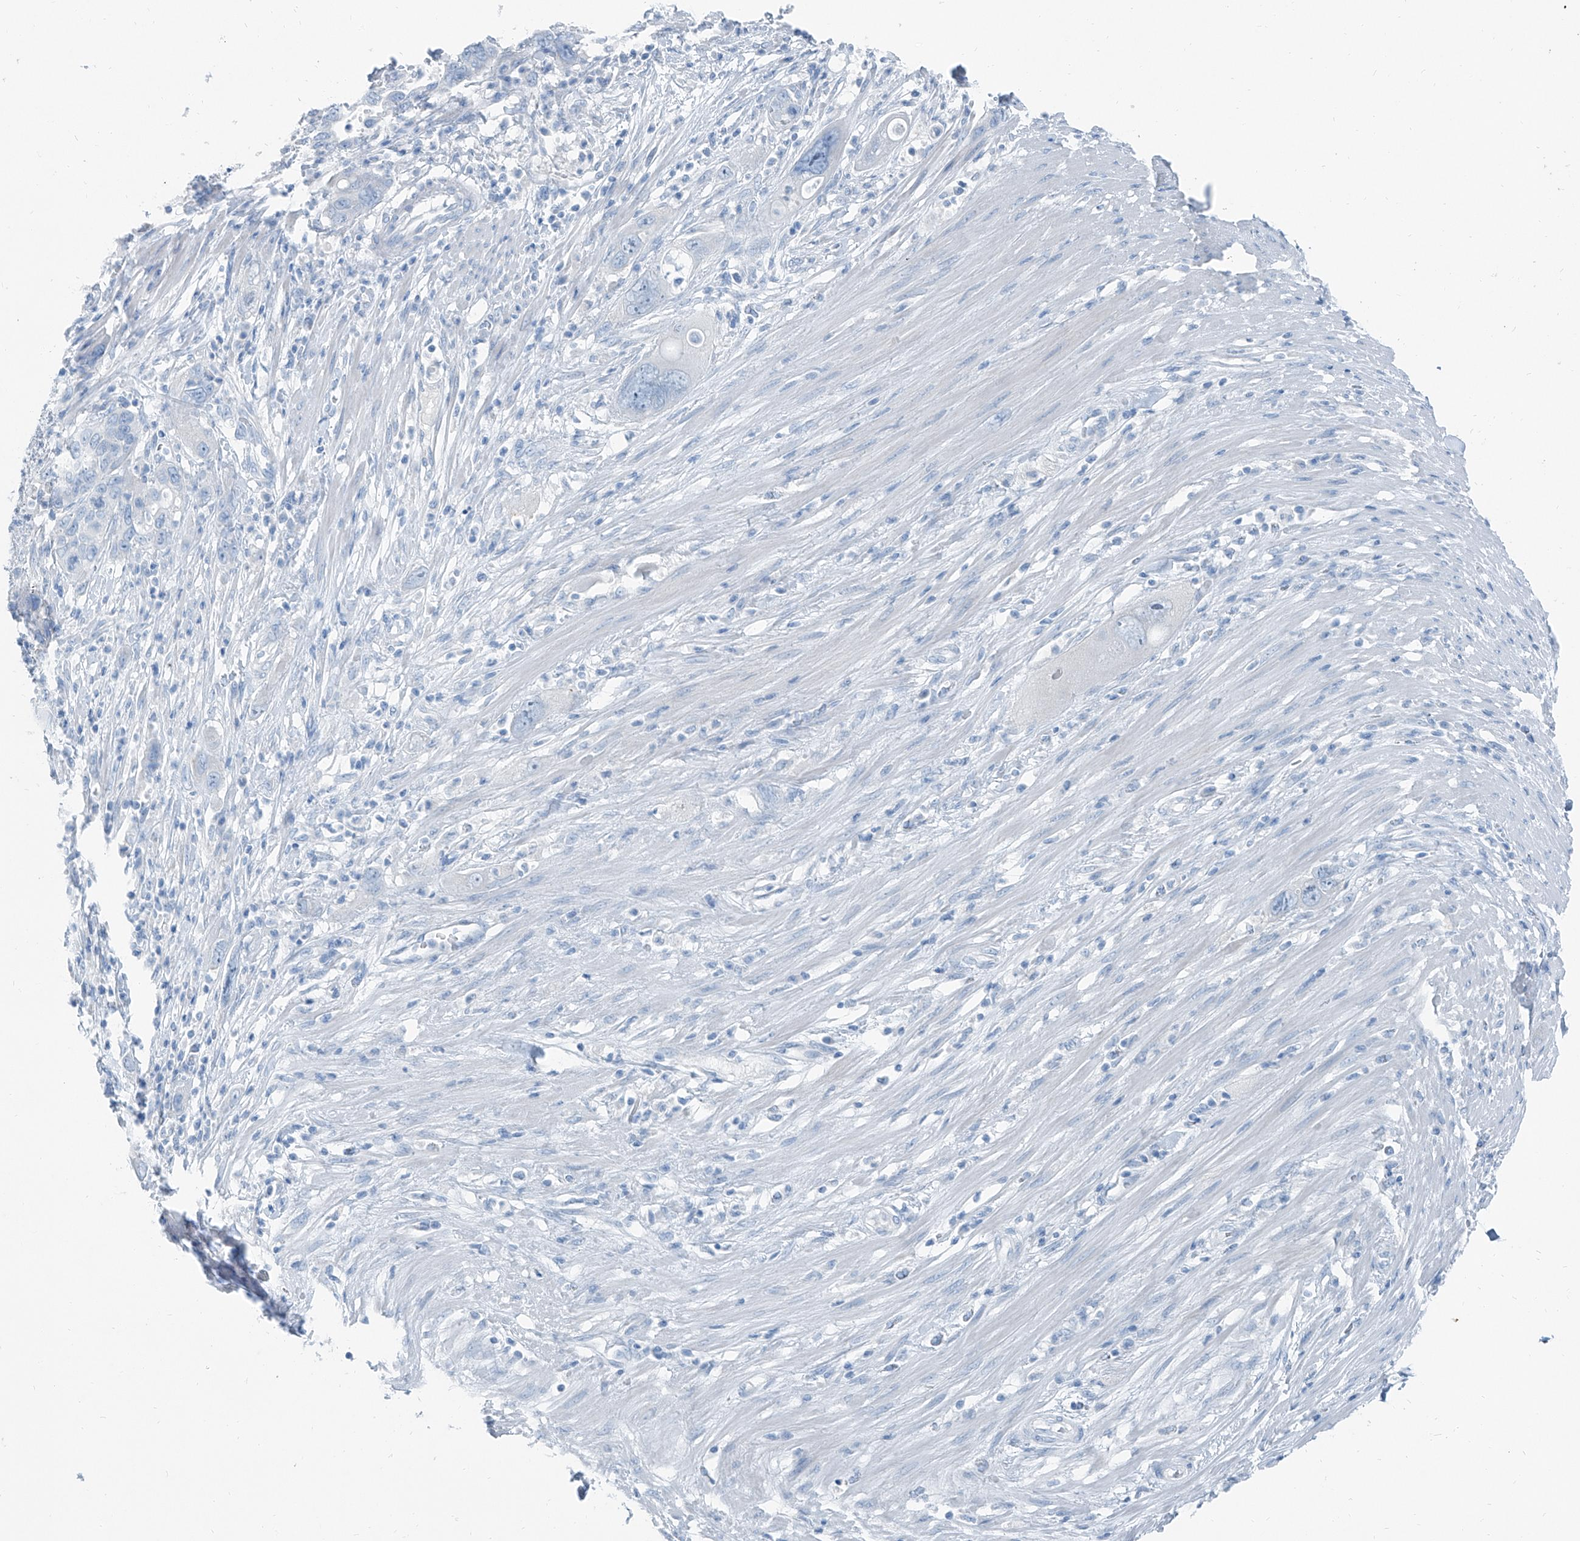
{"staining": {"intensity": "negative", "quantity": "none", "location": "none"}, "tissue": "pancreatic cancer", "cell_type": "Tumor cells", "image_type": "cancer", "snomed": [{"axis": "morphology", "description": "Adenocarcinoma, NOS"}, {"axis": "topography", "description": "Pancreas"}], "caption": "Human pancreatic cancer (adenocarcinoma) stained for a protein using immunohistochemistry (IHC) reveals no staining in tumor cells.", "gene": "RGN", "patient": {"sex": "female", "age": 71}}